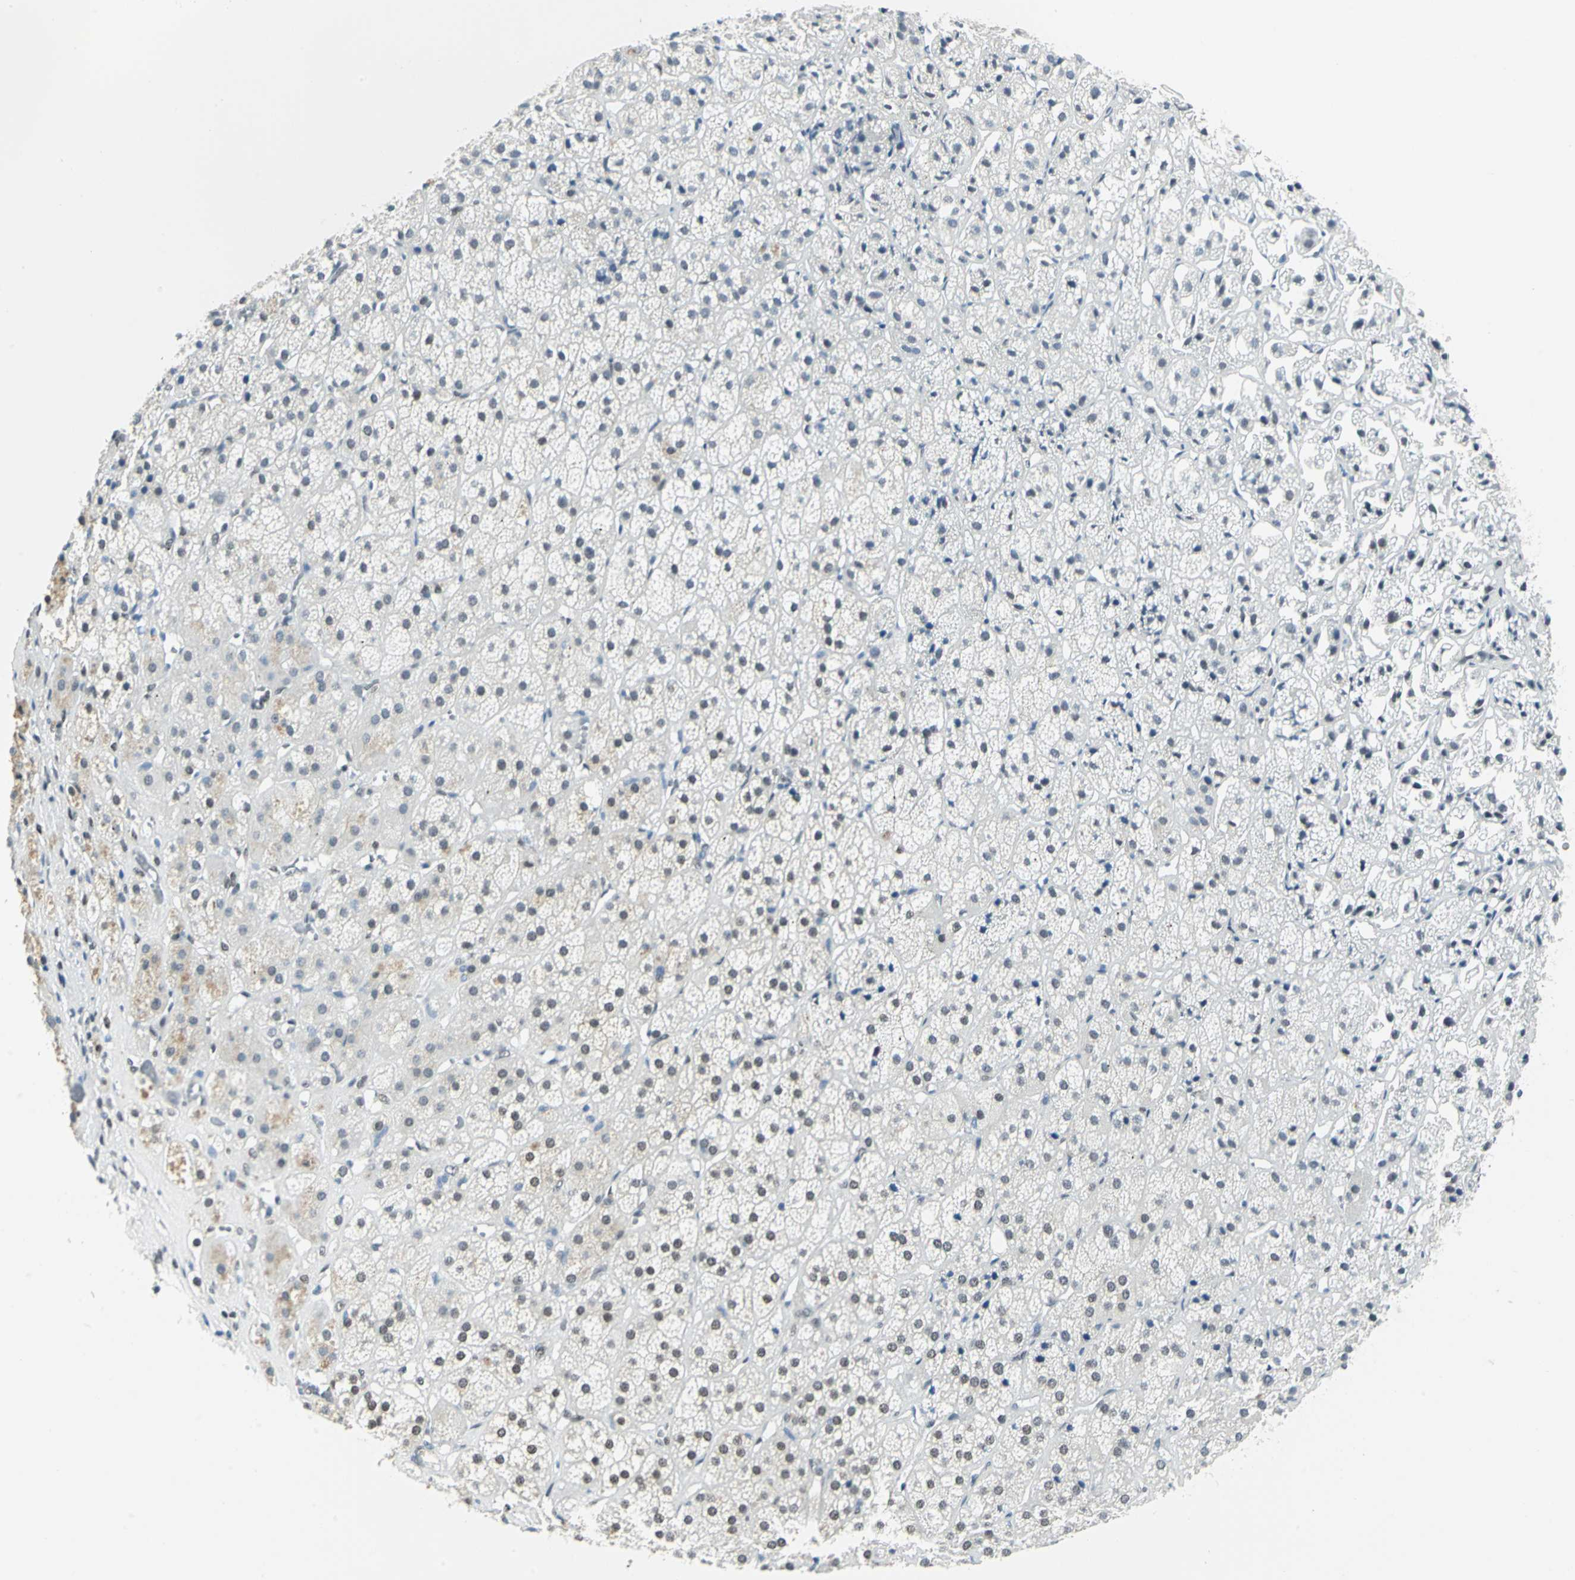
{"staining": {"intensity": "strong", "quantity": ">75%", "location": "nuclear"}, "tissue": "adrenal gland", "cell_type": "Glandular cells", "image_type": "normal", "snomed": [{"axis": "morphology", "description": "Normal tissue, NOS"}, {"axis": "topography", "description": "Adrenal gland"}], "caption": "A brown stain highlights strong nuclear expression of a protein in glandular cells of unremarkable human adrenal gland. (brown staining indicates protein expression, while blue staining denotes nuclei).", "gene": "MEIS2", "patient": {"sex": "female", "age": 71}}